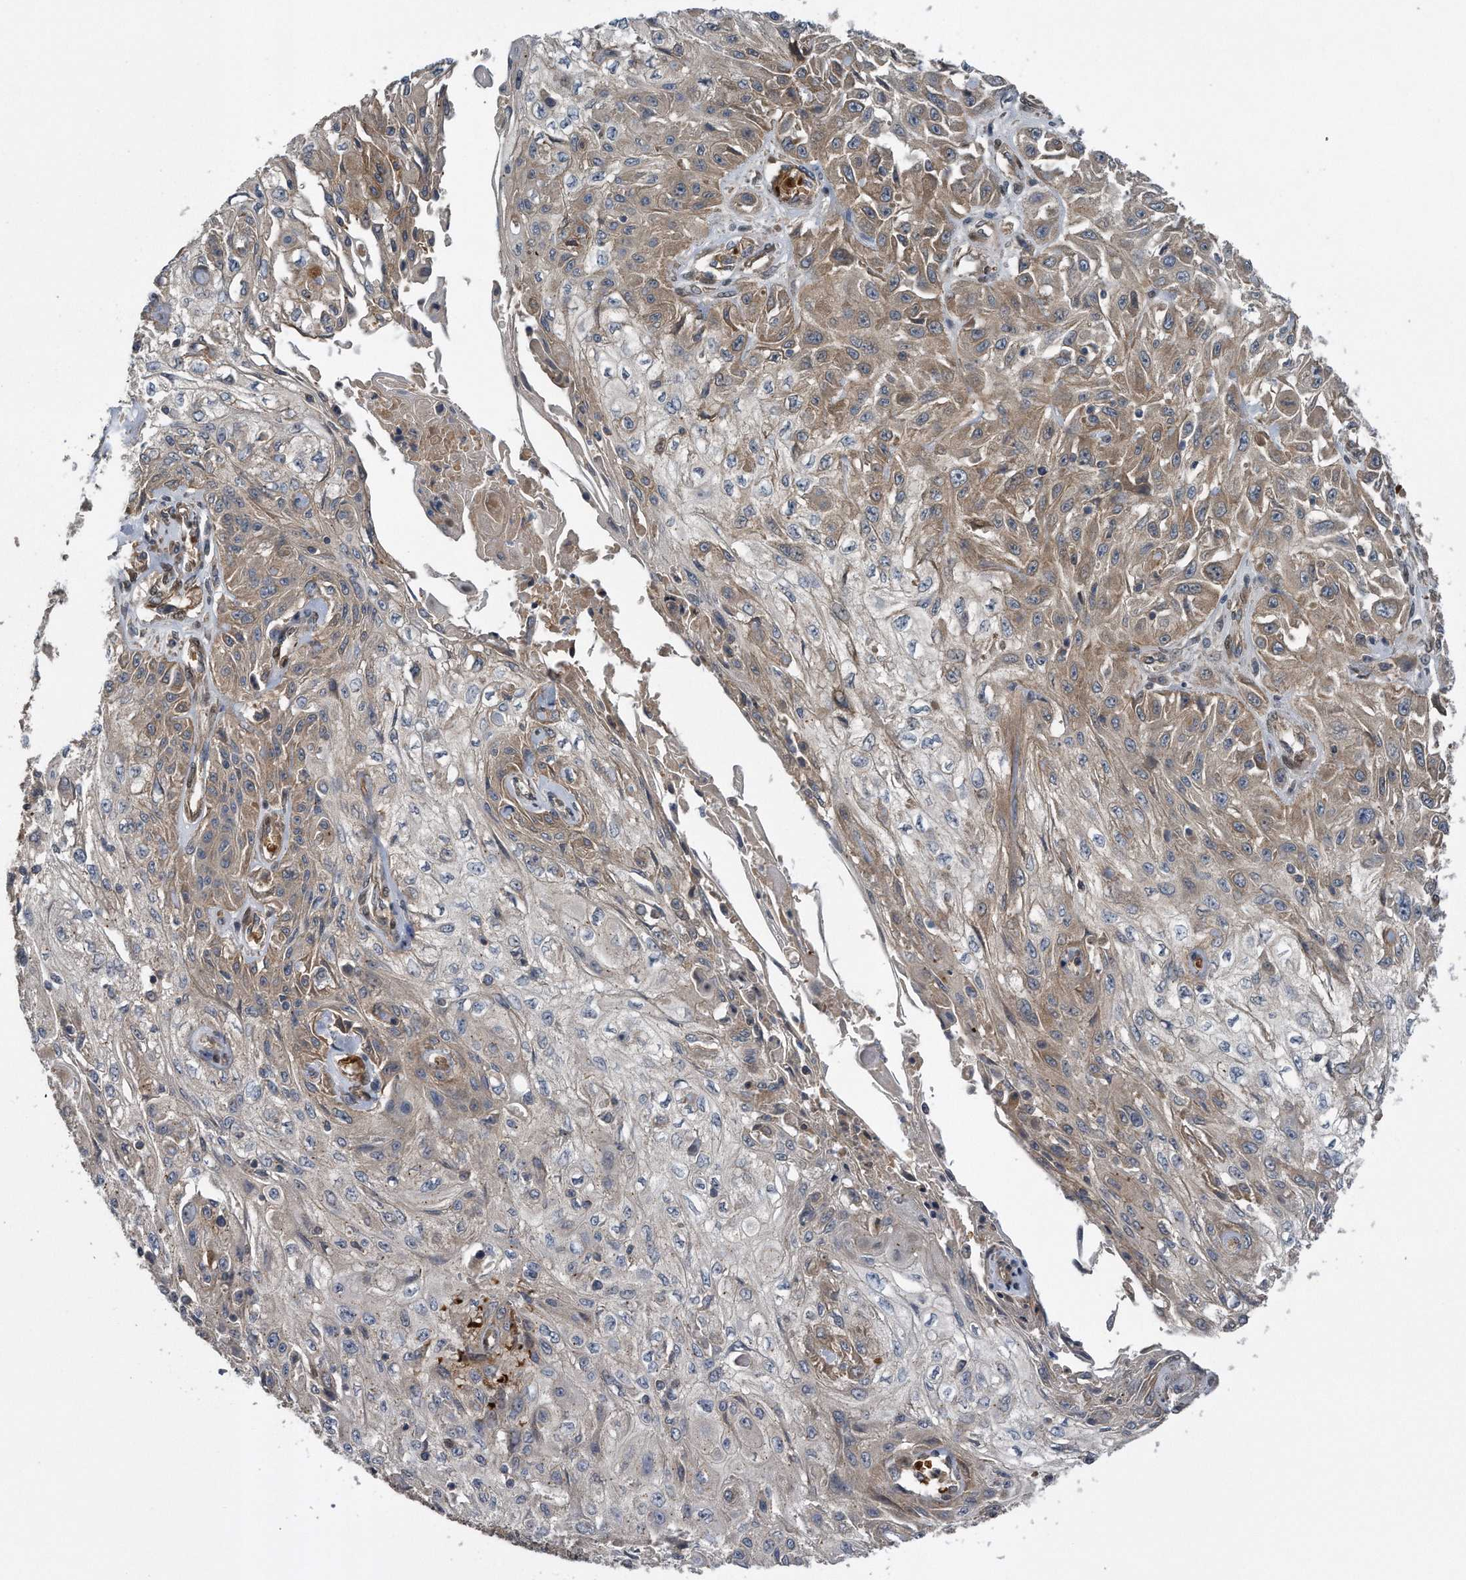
{"staining": {"intensity": "weak", "quantity": "25%-75%", "location": "cytoplasmic/membranous"}, "tissue": "skin cancer", "cell_type": "Tumor cells", "image_type": "cancer", "snomed": [{"axis": "morphology", "description": "Squamous cell carcinoma, NOS"}, {"axis": "morphology", "description": "Squamous cell carcinoma, metastatic, NOS"}, {"axis": "topography", "description": "Skin"}, {"axis": "topography", "description": "Lymph node"}], "caption": "Metastatic squamous cell carcinoma (skin) stained for a protein shows weak cytoplasmic/membranous positivity in tumor cells.", "gene": "ZNF79", "patient": {"sex": "male", "age": 75}}